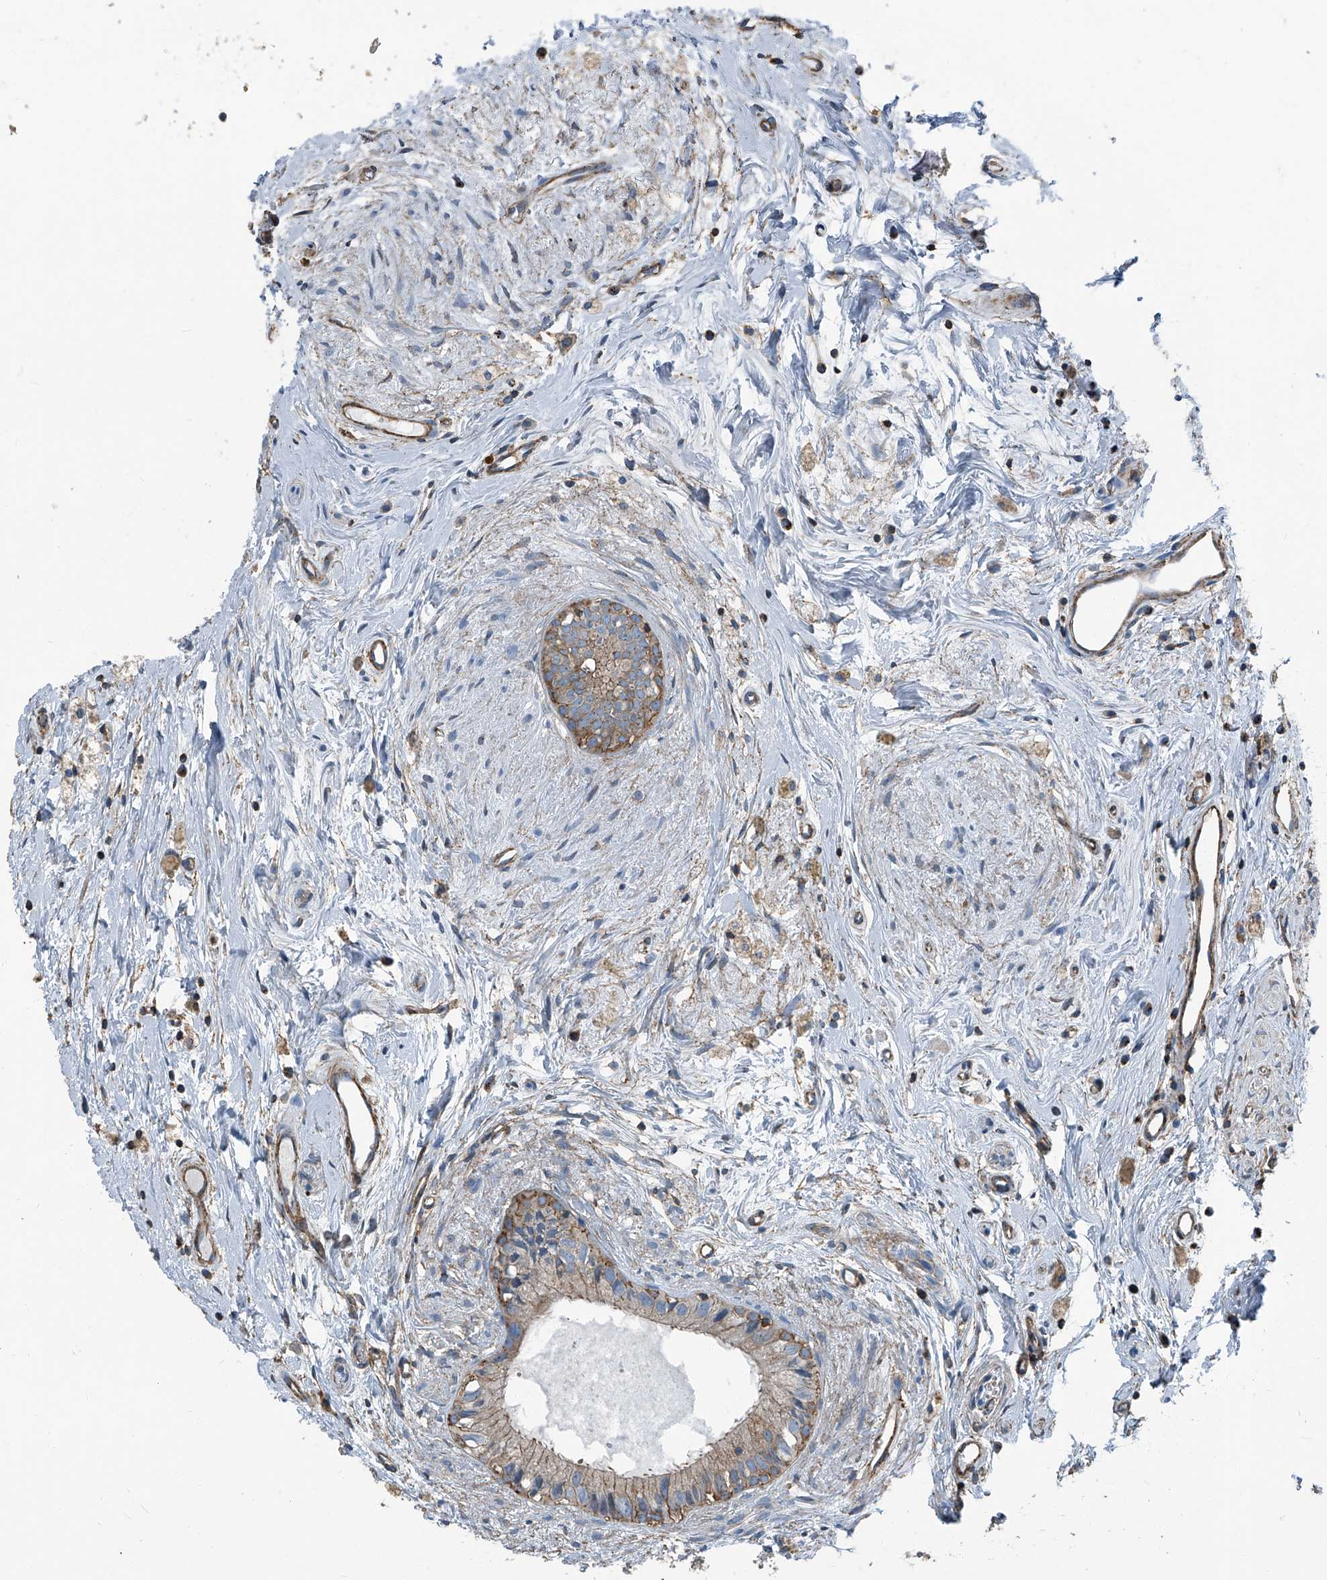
{"staining": {"intensity": "moderate", "quantity": ">75%", "location": "cytoplasmic/membranous"}, "tissue": "epididymis", "cell_type": "Glandular cells", "image_type": "normal", "snomed": [{"axis": "morphology", "description": "Normal tissue, NOS"}, {"axis": "topography", "description": "Epididymis"}], "caption": "Immunohistochemical staining of benign epididymis demonstrates >75% levels of moderate cytoplasmic/membranous protein expression in about >75% of glandular cells. The protein is stained brown, and the nuclei are stained in blue (DAB IHC with brightfield microscopy, high magnification).", "gene": "SEPTIN7", "patient": {"sex": "male", "age": 80}}